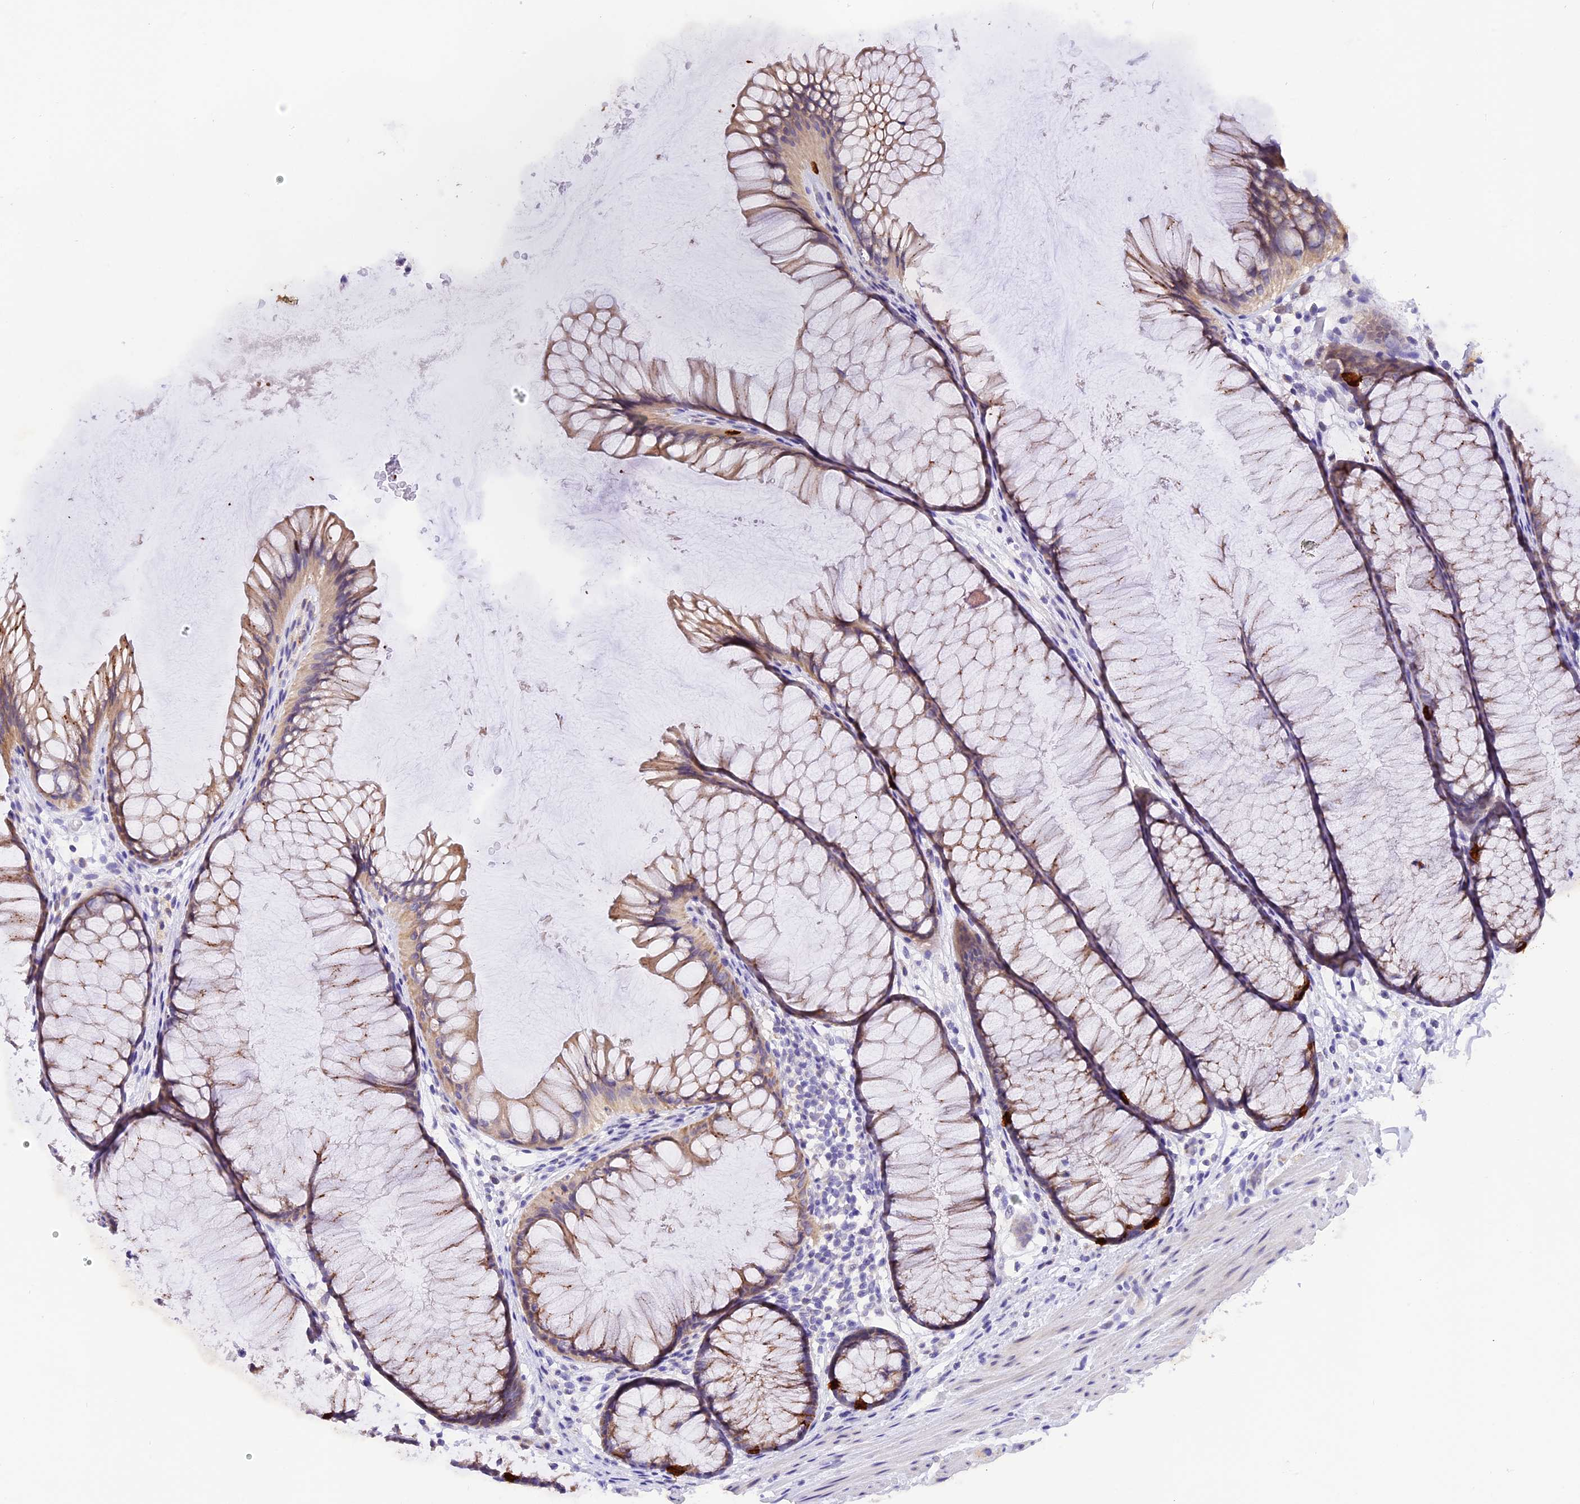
{"staining": {"intensity": "negative", "quantity": "none", "location": "none"}, "tissue": "colon", "cell_type": "Endothelial cells", "image_type": "normal", "snomed": [{"axis": "morphology", "description": "Normal tissue, NOS"}, {"axis": "topography", "description": "Colon"}], "caption": "Immunohistochemistry (IHC) photomicrograph of normal human colon stained for a protein (brown), which demonstrates no expression in endothelial cells. Brightfield microscopy of immunohistochemistry (IHC) stained with DAB (3,3'-diaminobenzidine) (brown) and hematoxylin (blue), captured at high magnification.", "gene": "PKIA", "patient": {"sex": "female", "age": 82}}